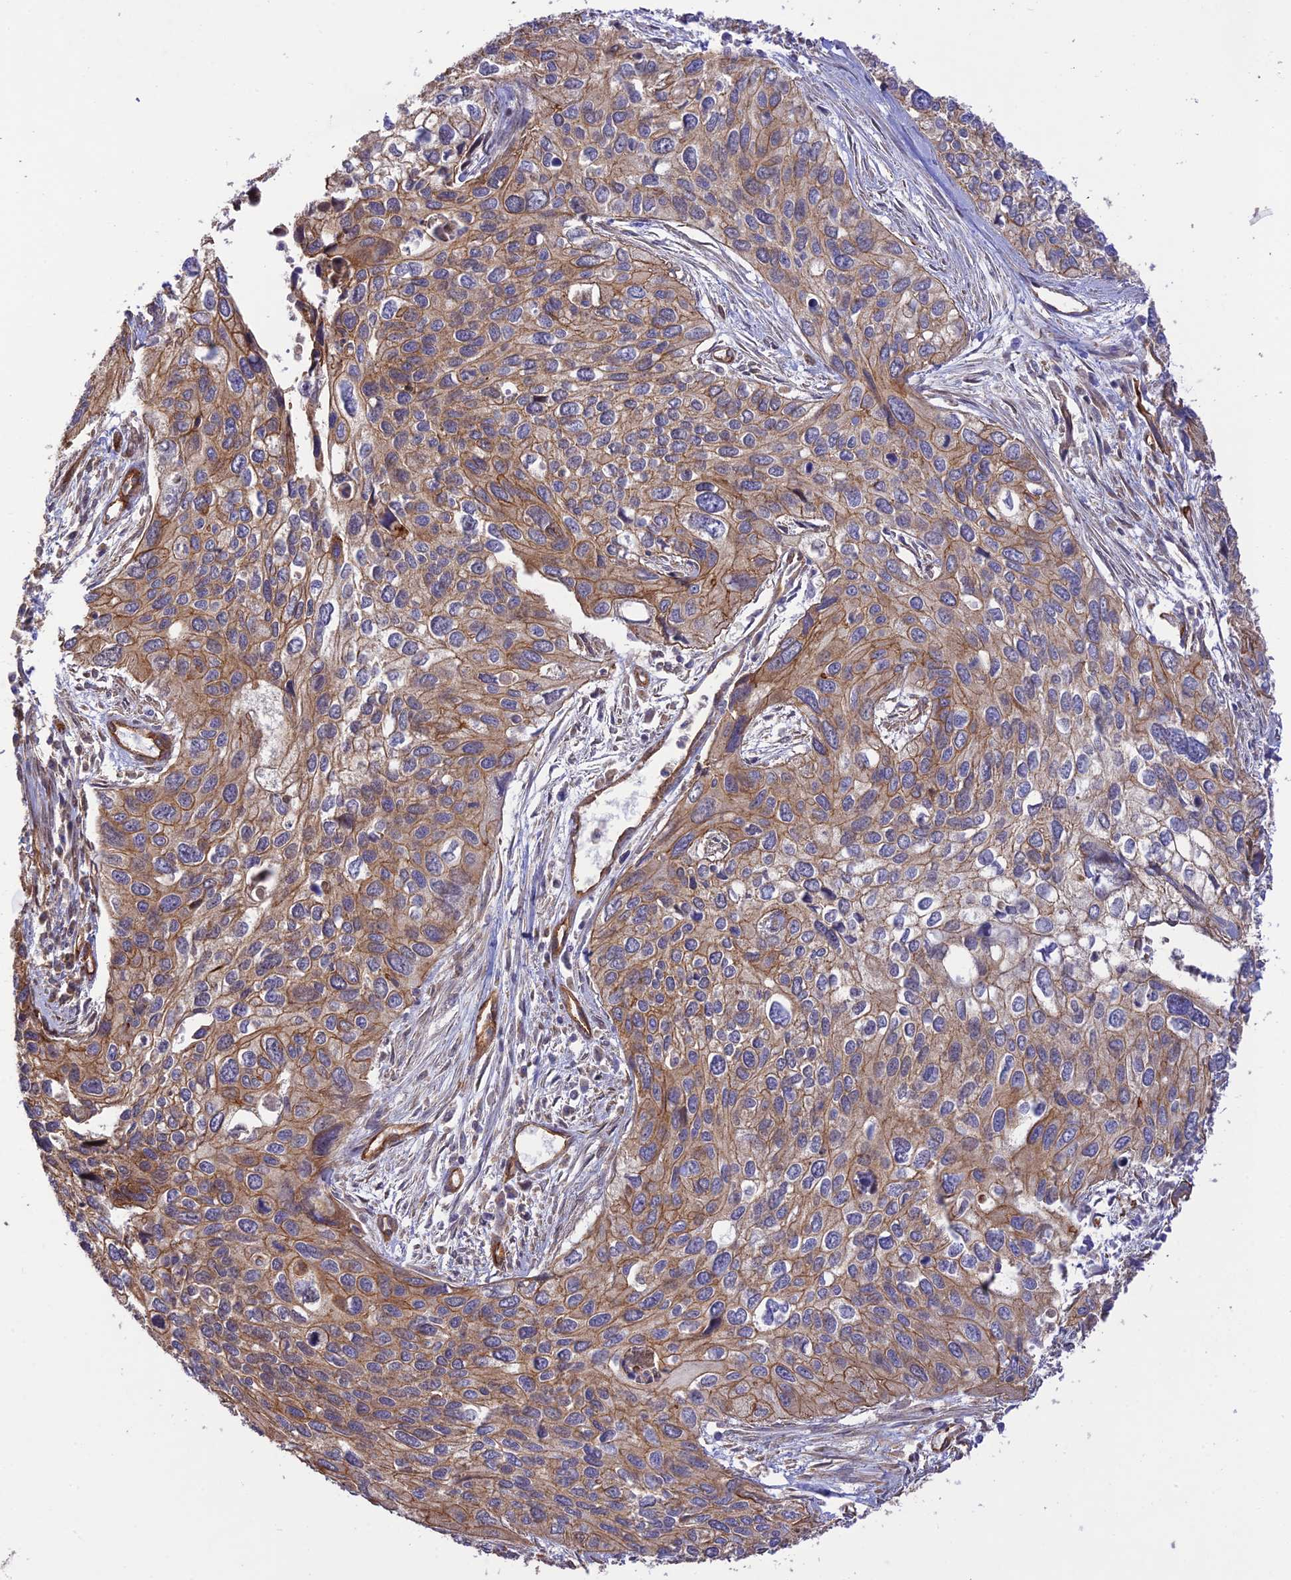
{"staining": {"intensity": "moderate", "quantity": ">75%", "location": "cytoplasmic/membranous"}, "tissue": "cervical cancer", "cell_type": "Tumor cells", "image_type": "cancer", "snomed": [{"axis": "morphology", "description": "Squamous cell carcinoma, NOS"}, {"axis": "topography", "description": "Cervix"}], "caption": "Cervical cancer (squamous cell carcinoma) stained for a protein (brown) reveals moderate cytoplasmic/membranous positive expression in about >75% of tumor cells.", "gene": "HOMER2", "patient": {"sex": "female", "age": 55}}